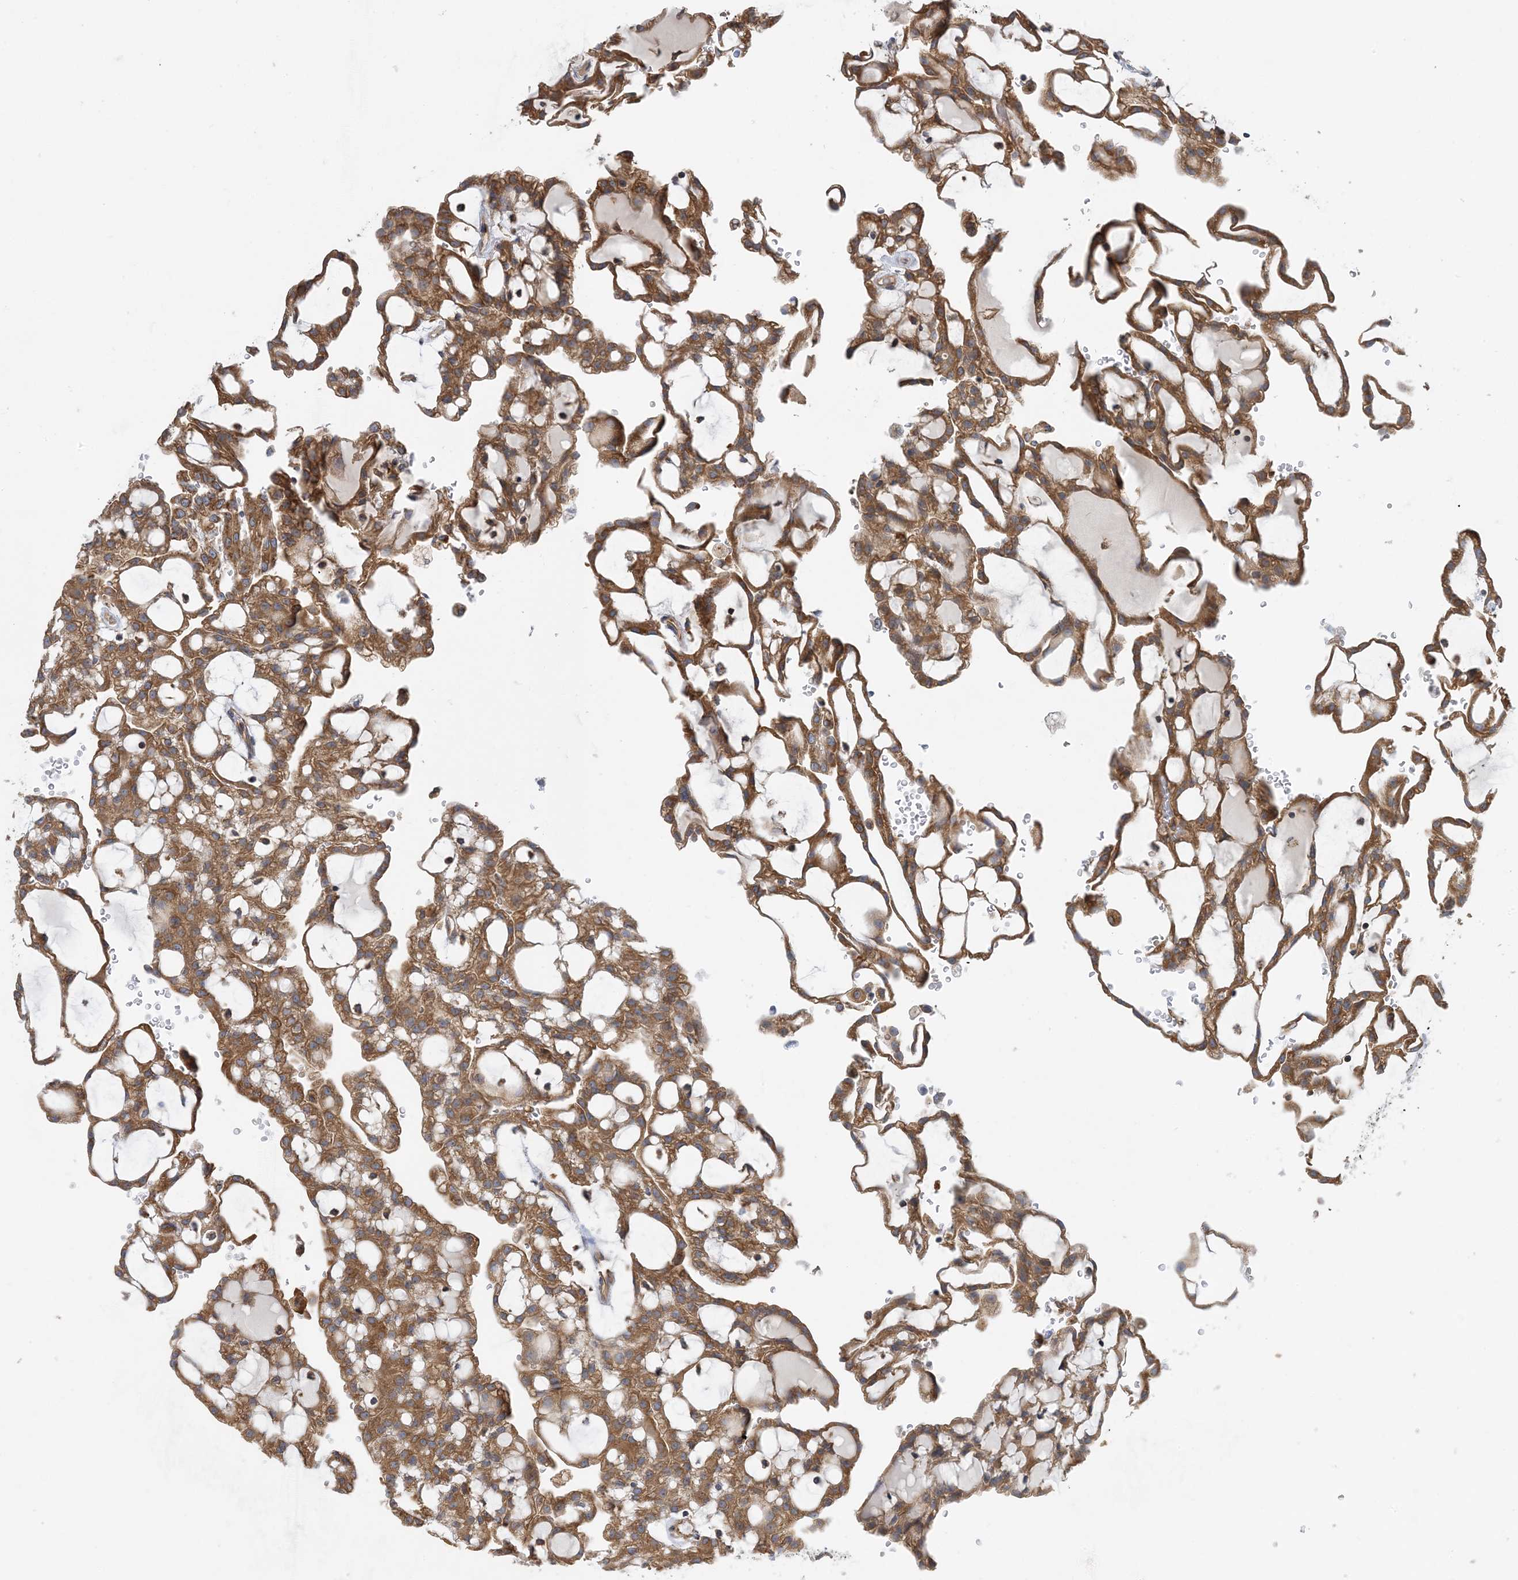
{"staining": {"intensity": "moderate", "quantity": ">75%", "location": "cytoplasmic/membranous"}, "tissue": "renal cancer", "cell_type": "Tumor cells", "image_type": "cancer", "snomed": [{"axis": "morphology", "description": "Adenocarcinoma, NOS"}, {"axis": "topography", "description": "Kidney"}], "caption": "Protein expression analysis of human renal cancer reveals moderate cytoplasmic/membranous expression in about >75% of tumor cells. (brown staining indicates protein expression, while blue staining denotes nuclei).", "gene": "SIDT1", "patient": {"sex": "male", "age": 63}}